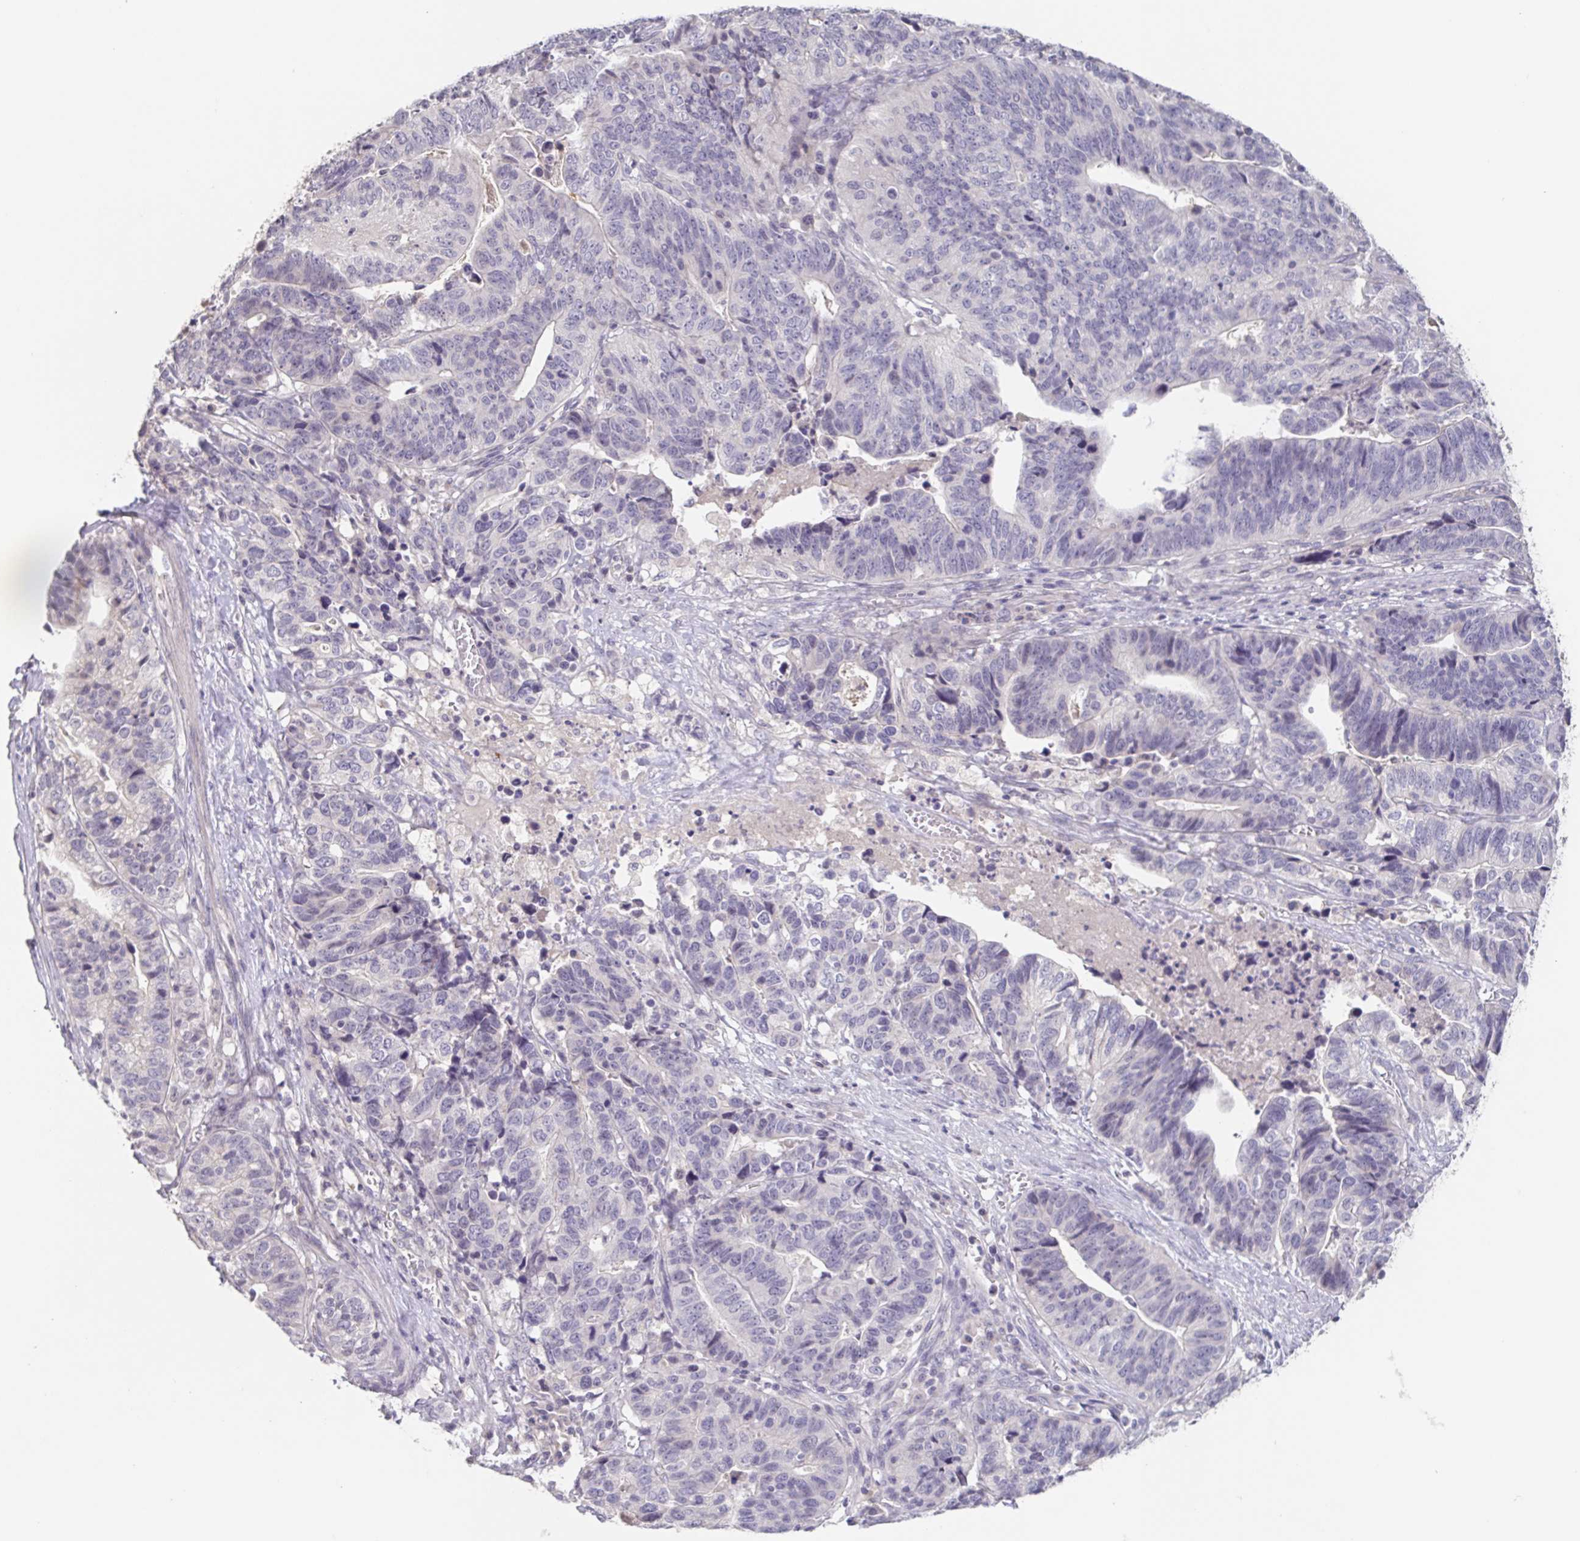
{"staining": {"intensity": "negative", "quantity": "none", "location": "none"}, "tissue": "stomach cancer", "cell_type": "Tumor cells", "image_type": "cancer", "snomed": [{"axis": "morphology", "description": "Adenocarcinoma, NOS"}, {"axis": "topography", "description": "Stomach, upper"}], "caption": "Protein analysis of stomach cancer (adenocarcinoma) demonstrates no significant expression in tumor cells.", "gene": "INSL5", "patient": {"sex": "female", "age": 67}}